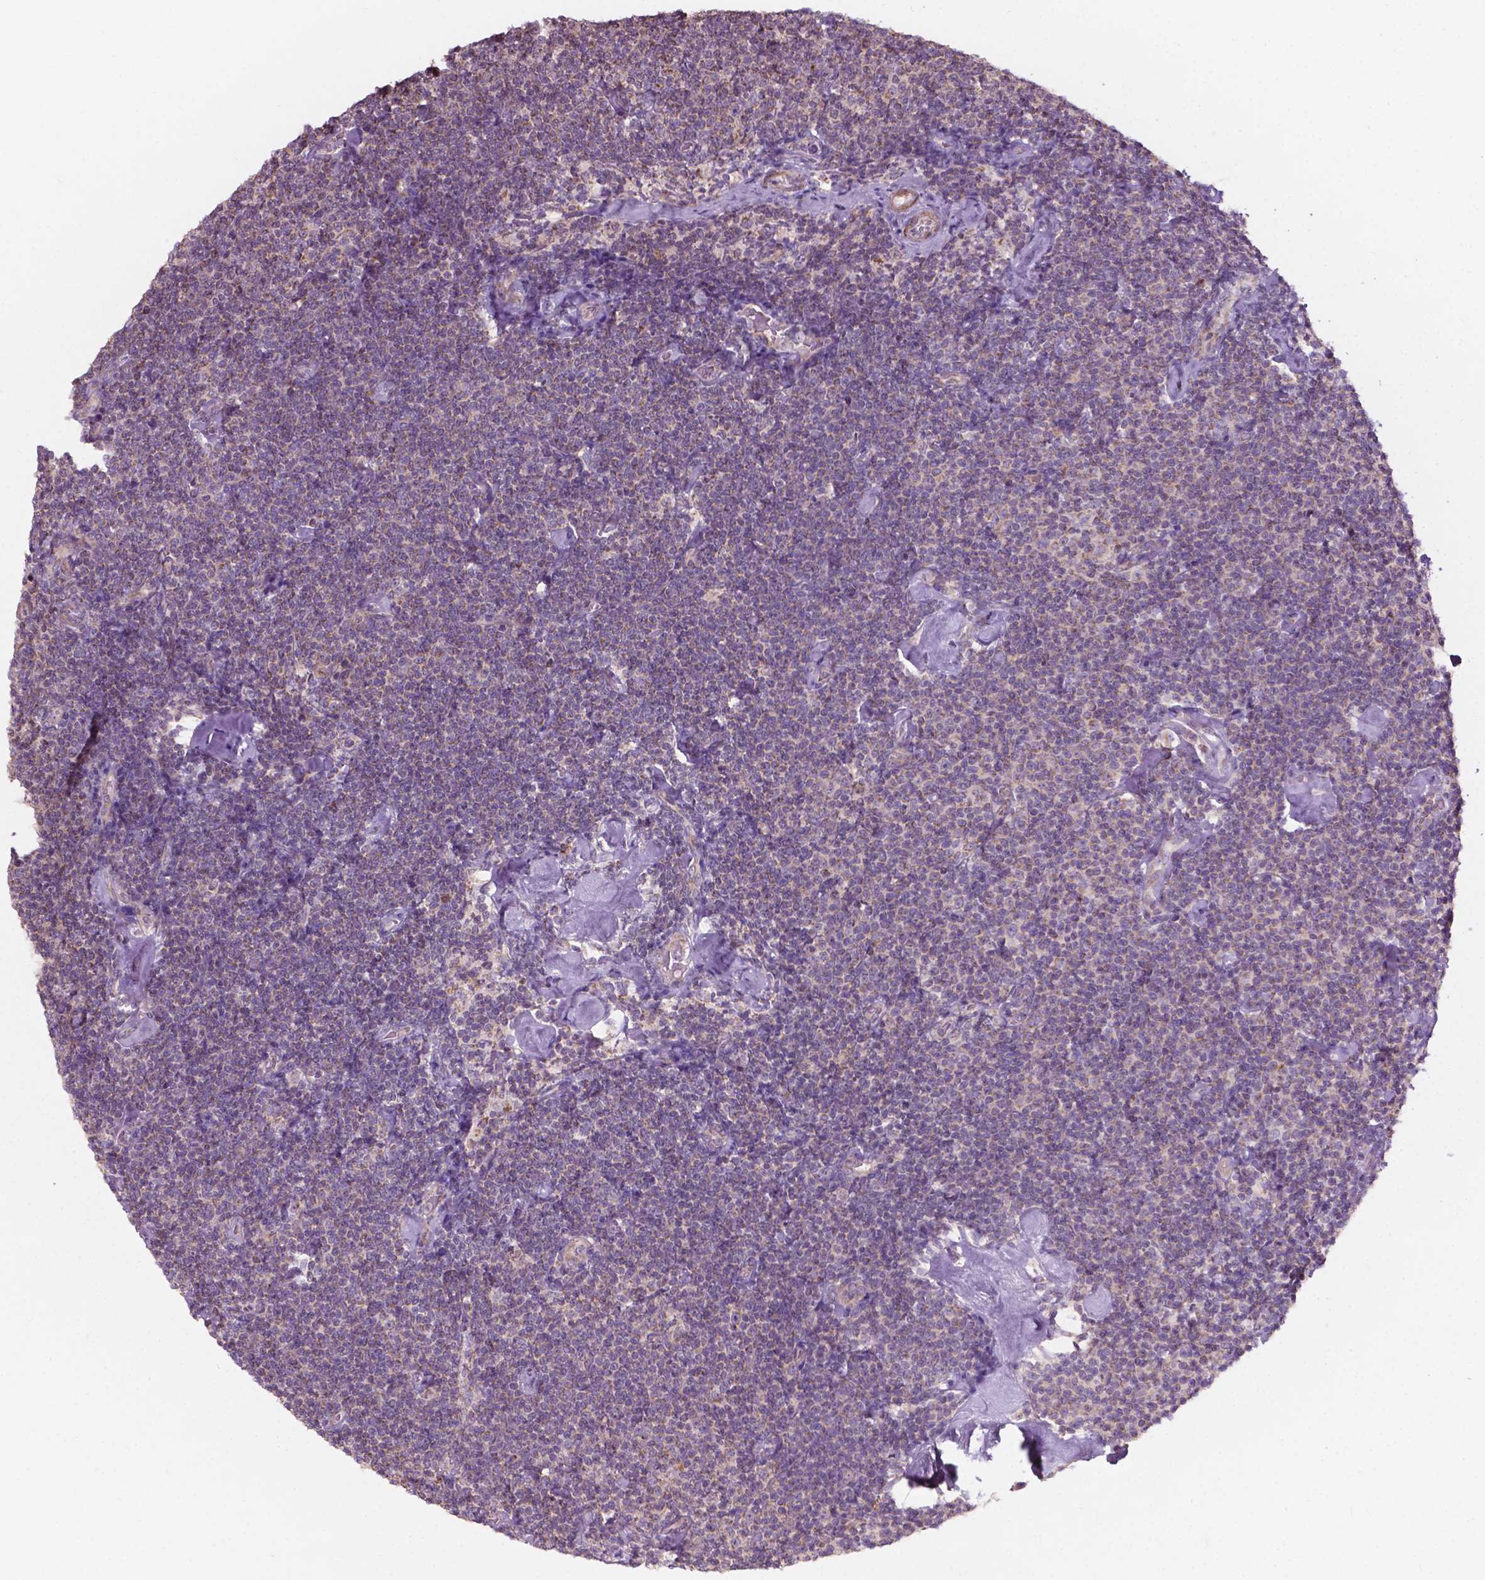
{"staining": {"intensity": "weak", "quantity": "25%-75%", "location": "cytoplasmic/membranous"}, "tissue": "lymphoma", "cell_type": "Tumor cells", "image_type": "cancer", "snomed": [{"axis": "morphology", "description": "Malignant lymphoma, non-Hodgkin's type, Low grade"}, {"axis": "topography", "description": "Lymph node"}], "caption": "This is an image of IHC staining of low-grade malignant lymphoma, non-Hodgkin's type, which shows weak staining in the cytoplasmic/membranous of tumor cells.", "gene": "NDUFA10", "patient": {"sex": "male", "age": 81}}